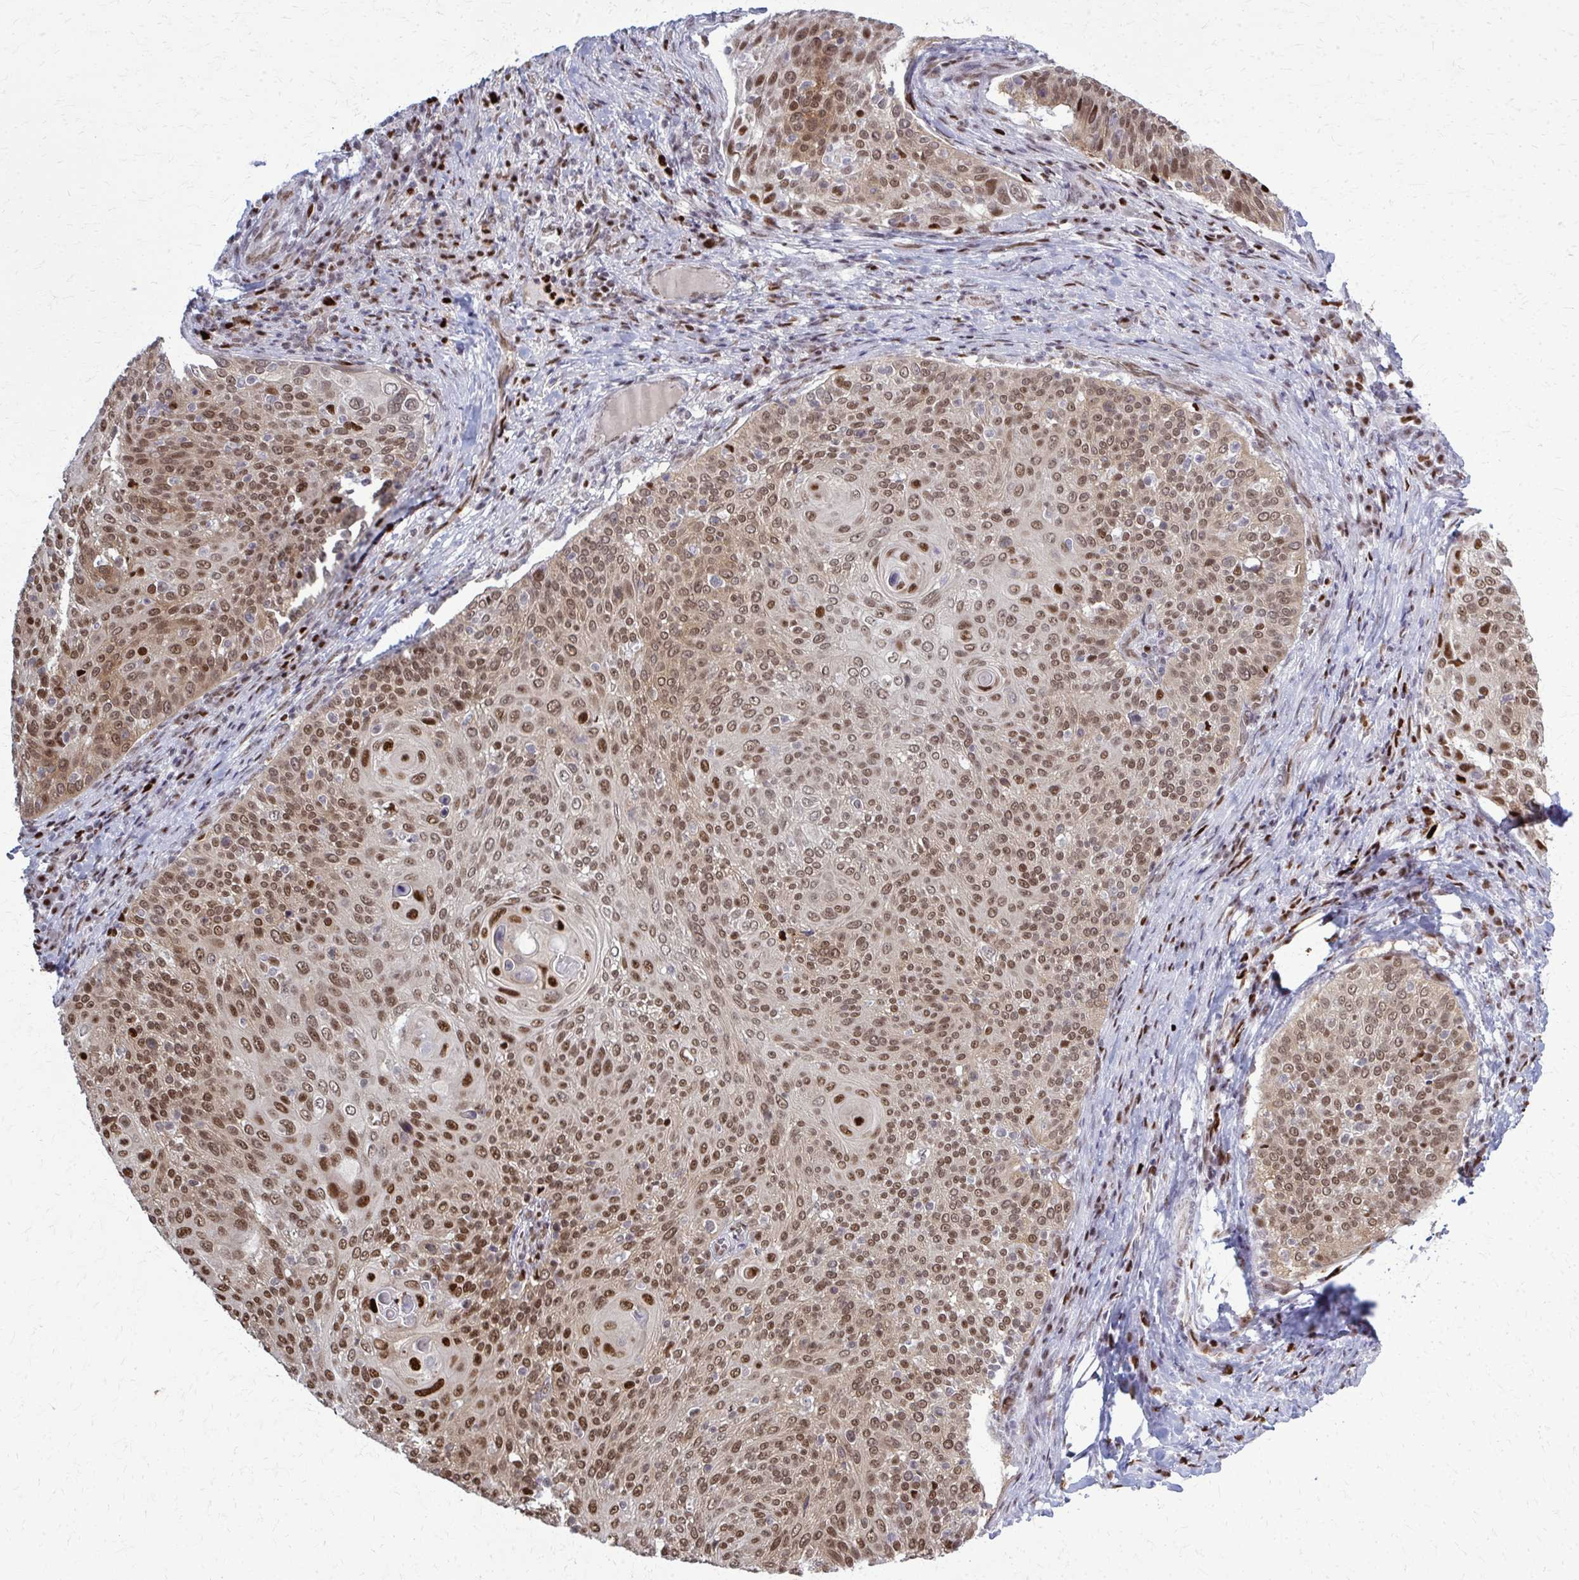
{"staining": {"intensity": "moderate", "quantity": ">75%", "location": "cytoplasmic/membranous,nuclear"}, "tissue": "cervical cancer", "cell_type": "Tumor cells", "image_type": "cancer", "snomed": [{"axis": "morphology", "description": "Squamous cell carcinoma, NOS"}, {"axis": "topography", "description": "Cervix"}], "caption": "Protein staining exhibits moderate cytoplasmic/membranous and nuclear positivity in about >75% of tumor cells in squamous cell carcinoma (cervical).", "gene": "ZNF559", "patient": {"sex": "female", "age": 31}}